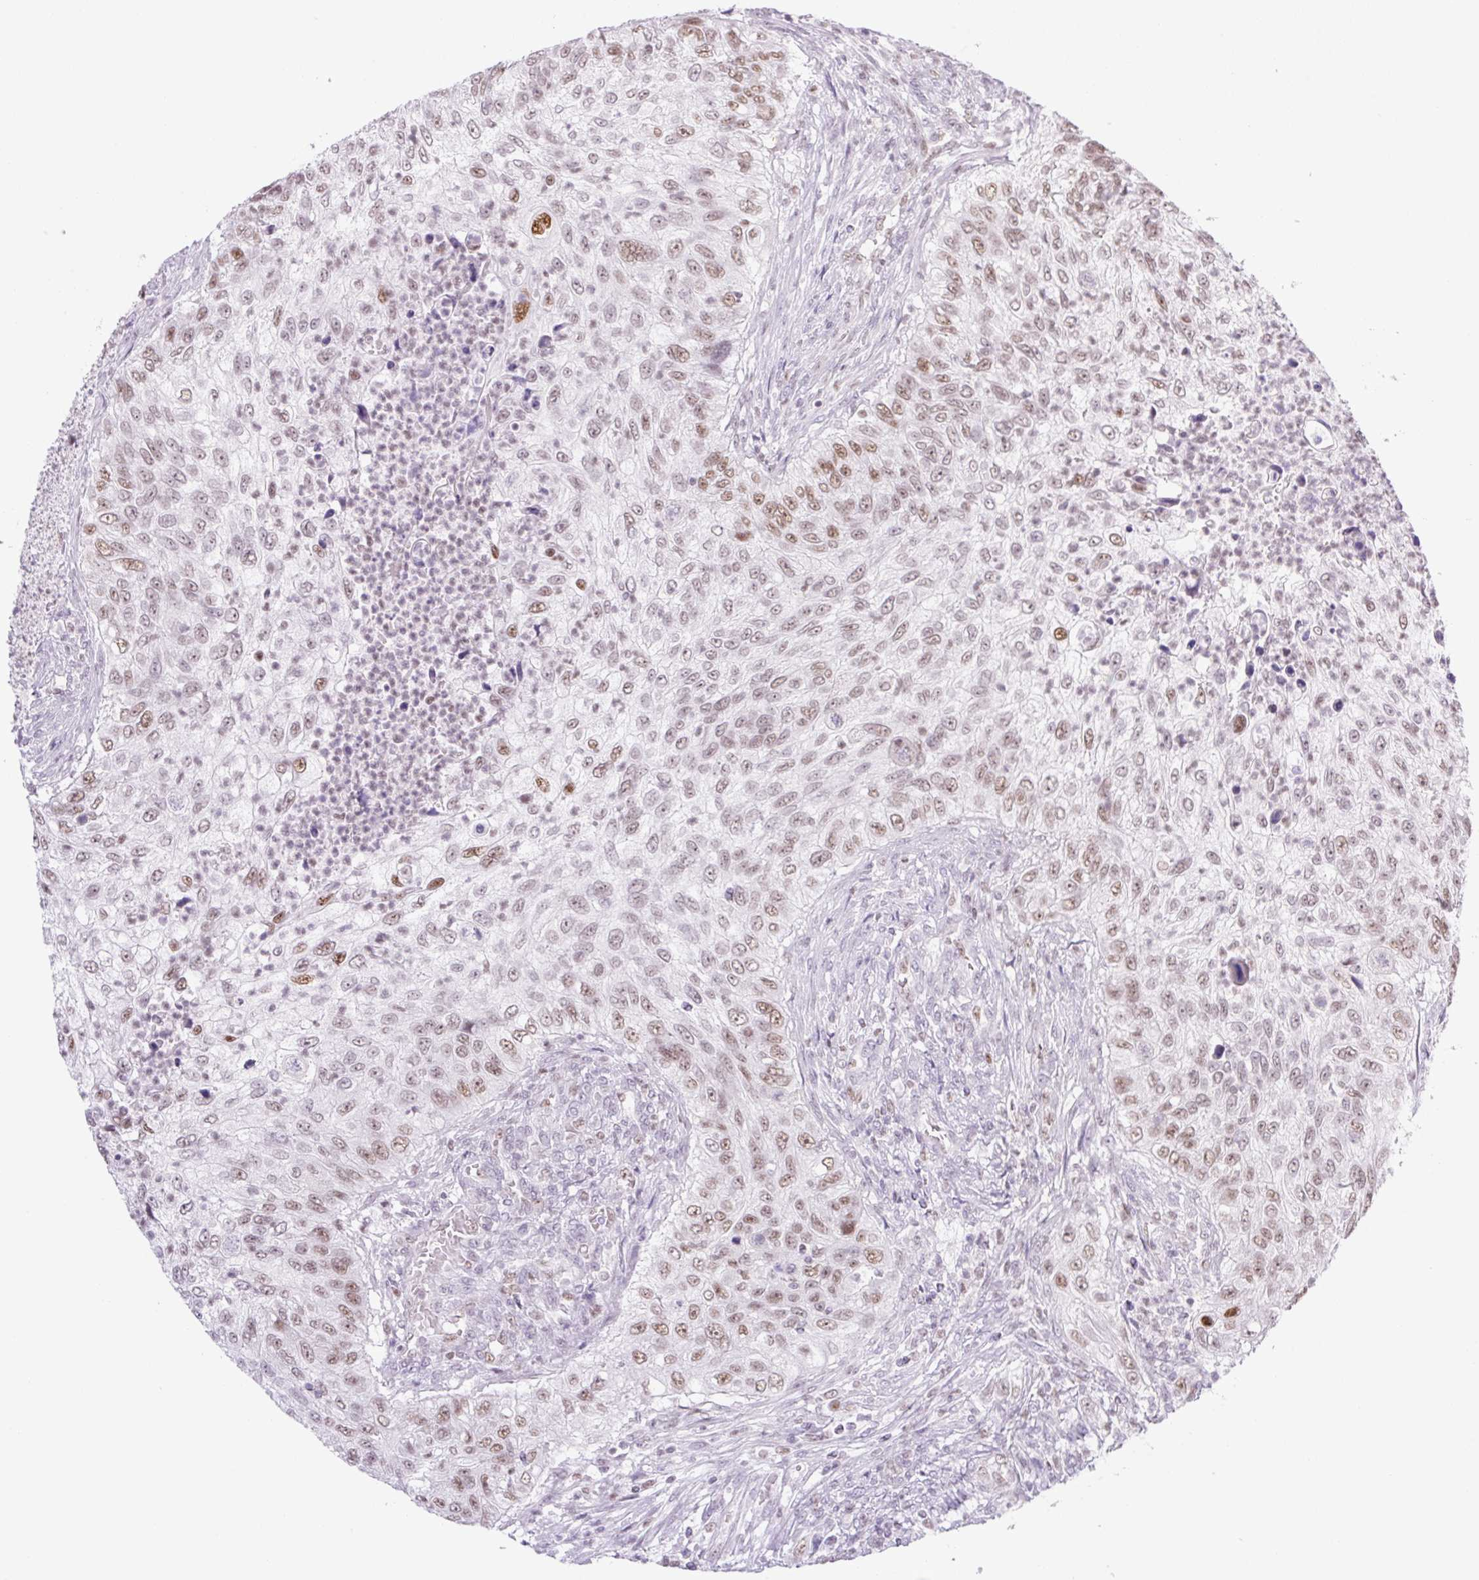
{"staining": {"intensity": "weak", "quantity": ">75%", "location": "nuclear"}, "tissue": "urothelial cancer", "cell_type": "Tumor cells", "image_type": "cancer", "snomed": [{"axis": "morphology", "description": "Urothelial carcinoma, High grade"}, {"axis": "topography", "description": "Urinary bladder"}], "caption": "Brown immunohistochemical staining in urothelial cancer reveals weak nuclear positivity in about >75% of tumor cells.", "gene": "TLE3", "patient": {"sex": "female", "age": 60}}